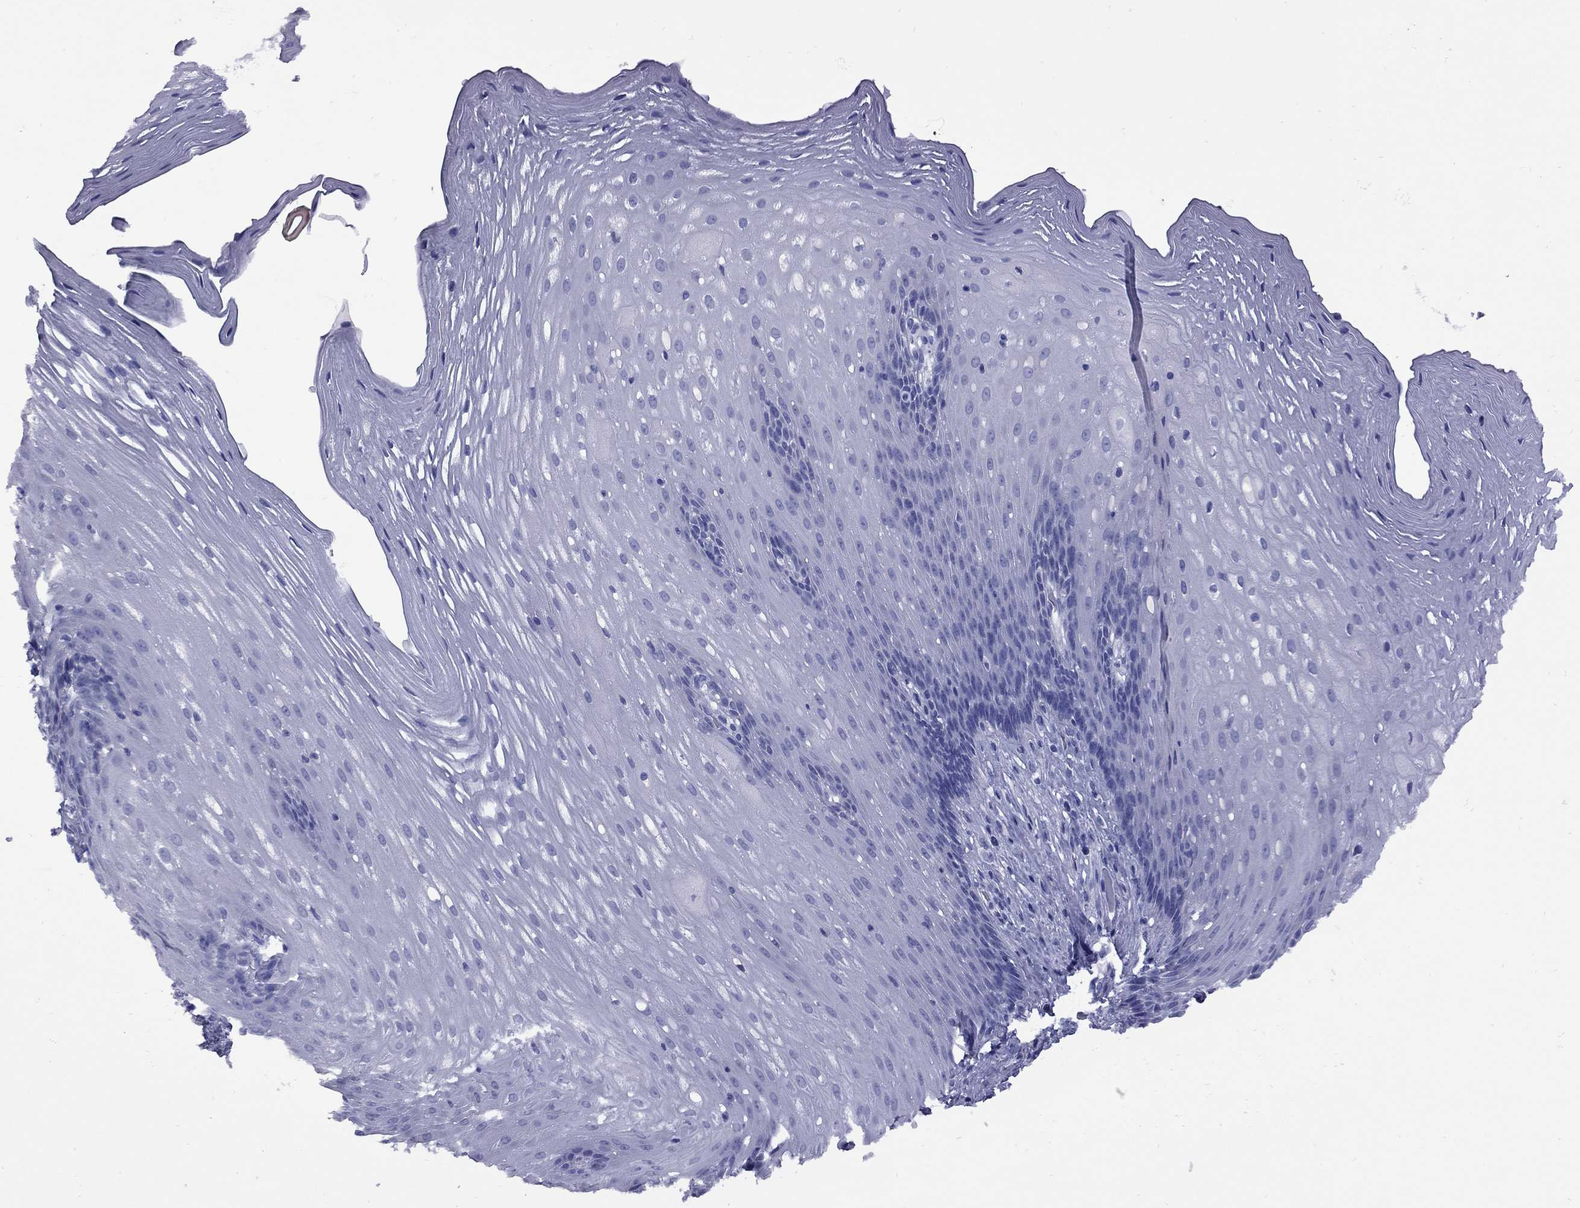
{"staining": {"intensity": "negative", "quantity": "none", "location": "none"}, "tissue": "esophagus", "cell_type": "Squamous epithelial cells", "image_type": "normal", "snomed": [{"axis": "morphology", "description": "Normal tissue, NOS"}, {"axis": "topography", "description": "Esophagus"}], "caption": "DAB immunohistochemical staining of unremarkable human esophagus displays no significant positivity in squamous epithelial cells. (Stains: DAB immunohistochemistry (IHC) with hematoxylin counter stain, Microscopy: brightfield microscopy at high magnification).", "gene": "EPPIN", "patient": {"sex": "male", "age": 76}}